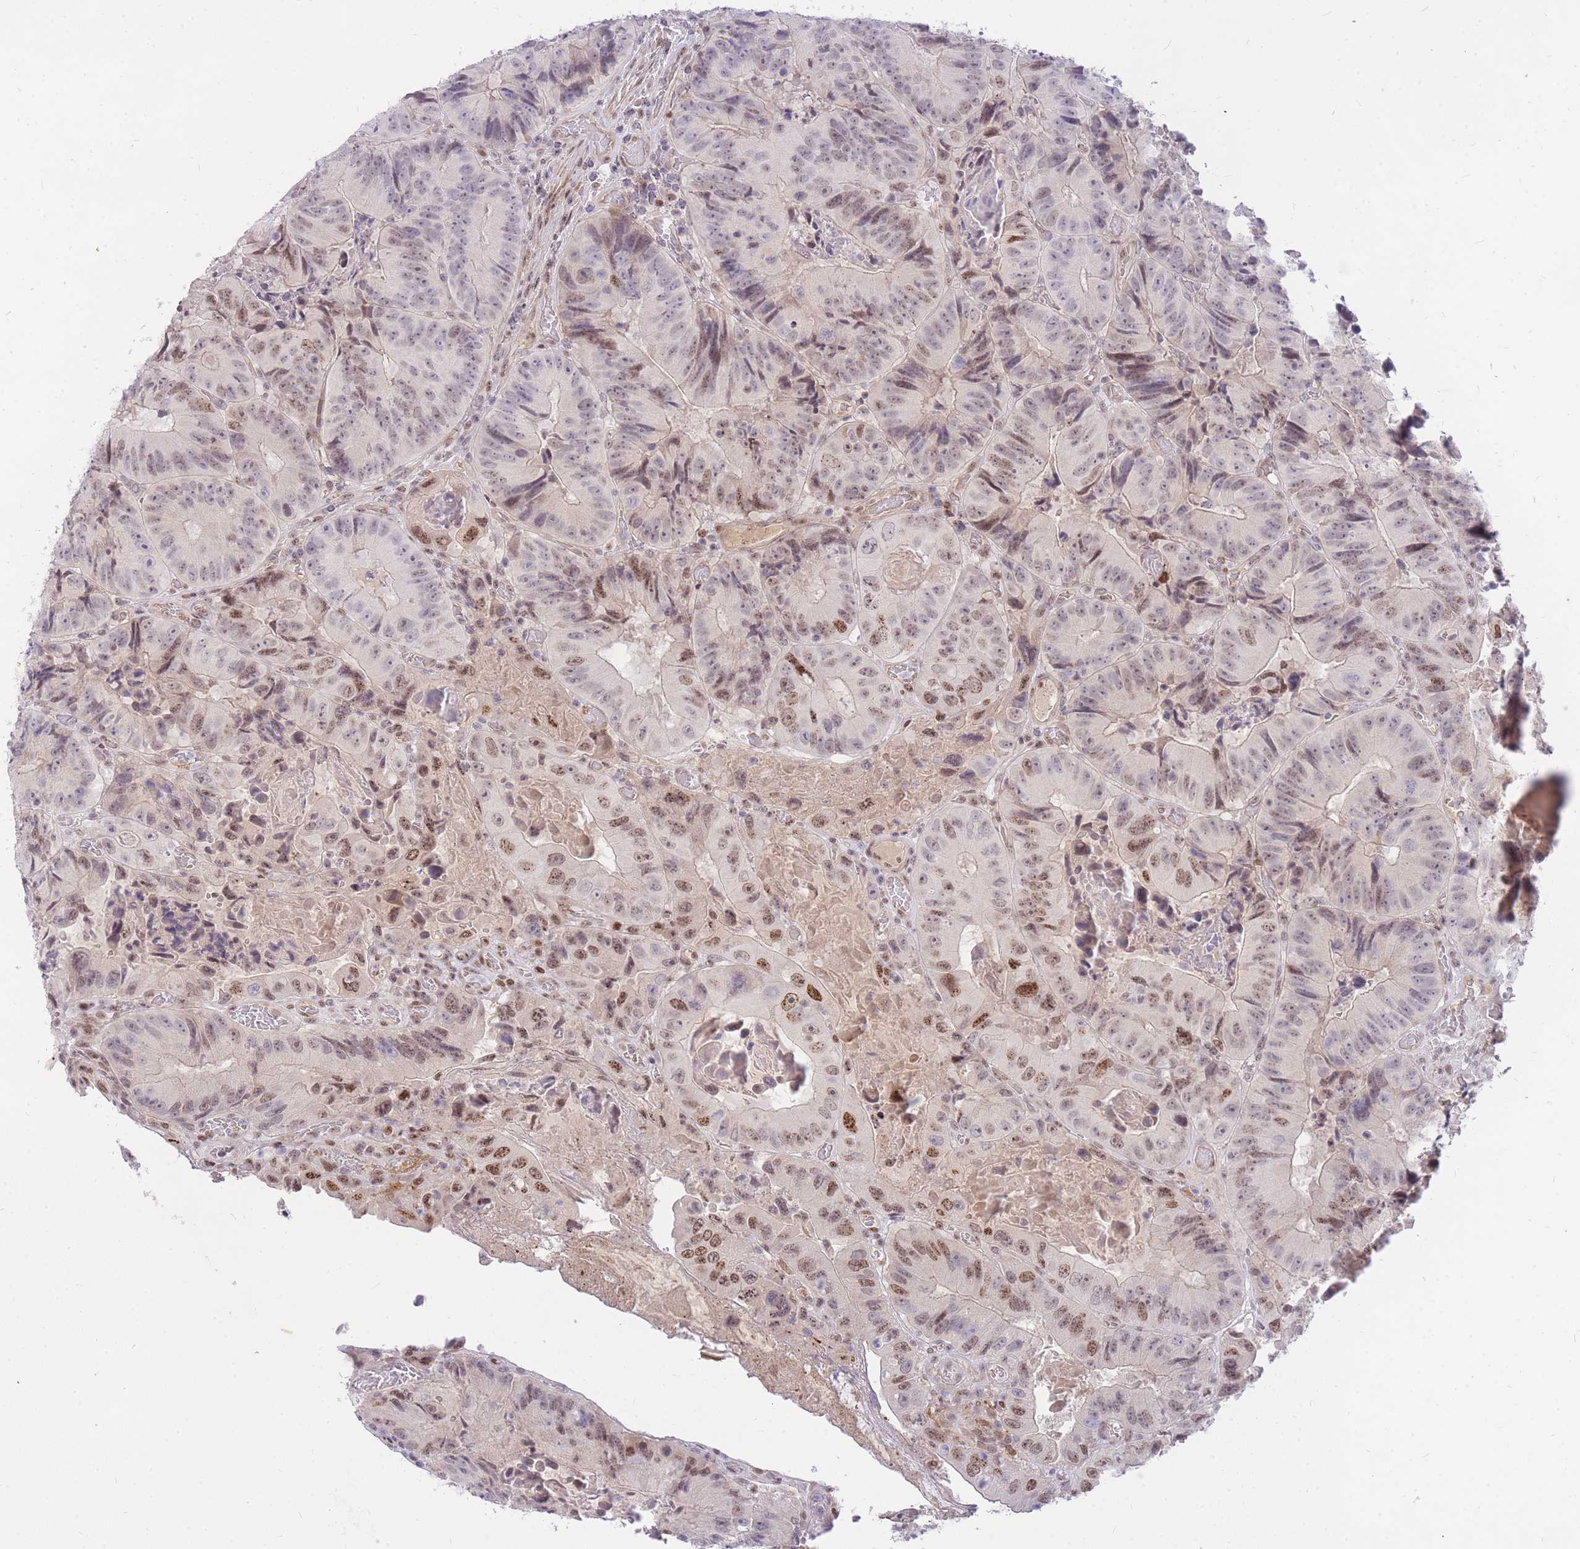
{"staining": {"intensity": "moderate", "quantity": "25%-75%", "location": "nuclear"}, "tissue": "colorectal cancer", "cell_type": "Tumor cells", "image_type": "cancer", "snomed": [{"axis": "morphology", "description": "Adenocarcinoma, NOS"}, {"axis": "topography", "description": "Colon"}], "caption": "Protein expression analysis of human adenocarcinoma (colorectal) reveals moderate nuclear staining in approximately 25%-75% of tumor cells. Using DAB (3,3'-diaminobenzidine) (brown) and hematoxylin (blue) stains, captured at high magnification using brightfield microscopy.", "gene": "TLE2", "patient": {"sex": "female", "age": 86}}